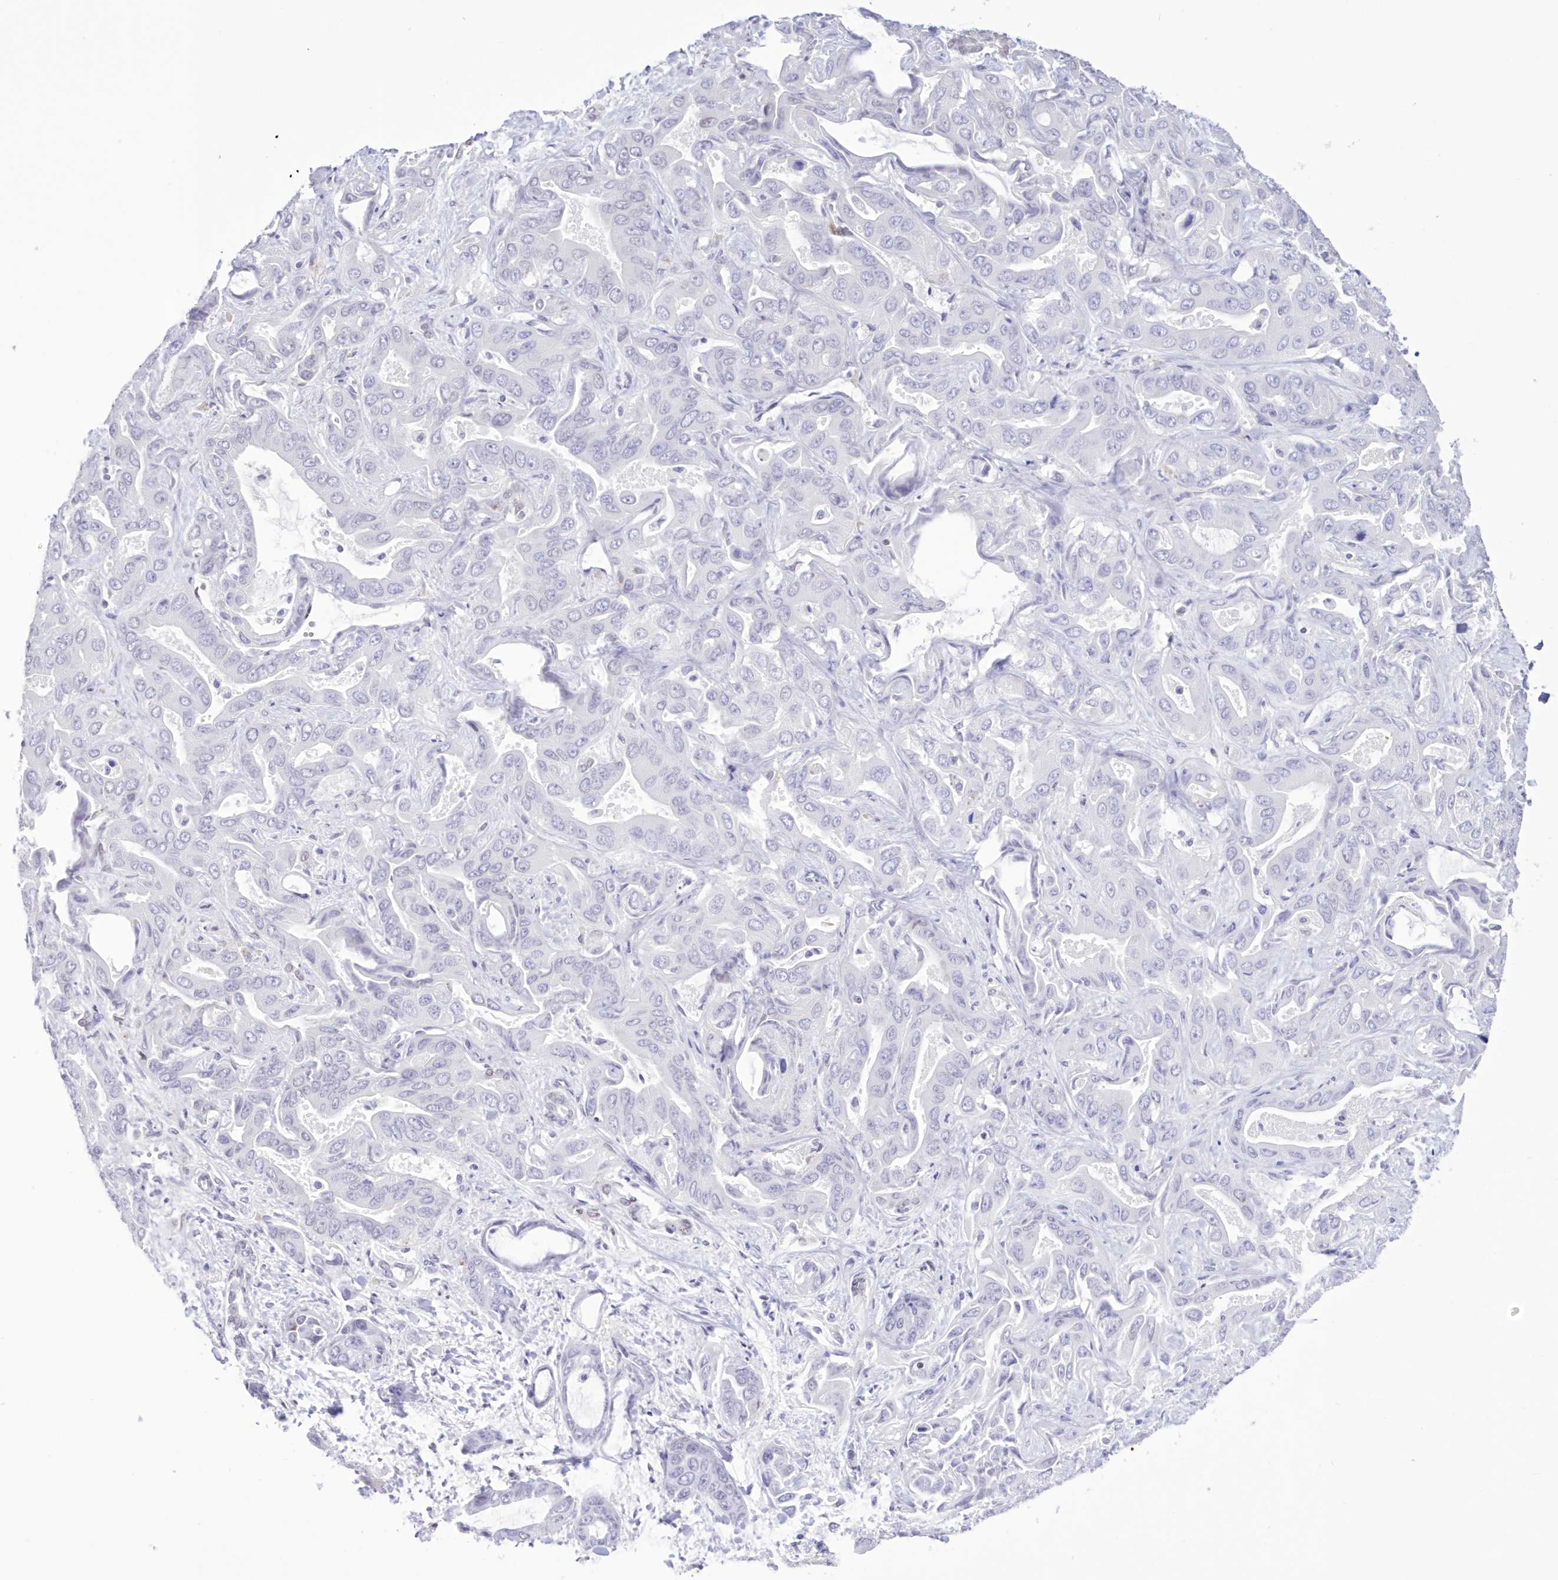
{"staining": {"intensity": "negative", "quantity": "none", "location": "none"}, "tissue": "liver cancer", "cell_type": "Tumor cells", "image_type": "cancer", "snomed": [{"axis": "morphology", "description": "Cholangiocarcinoma"}, {"axis": "topography", "description": "Liver"}], "caption": "Immunohistochemistry (IHC) photomicrograph of human cholangiocarcinoma (liver) stained for a protein (brown), which reveals no staining in tumor cells. (DAB (3,3'-diaminobenzidine) IHC visualized using brightfield microscopy, high magnification).", "gene": "C11orf1", "patient": {"sex": "female", "age": 52}}